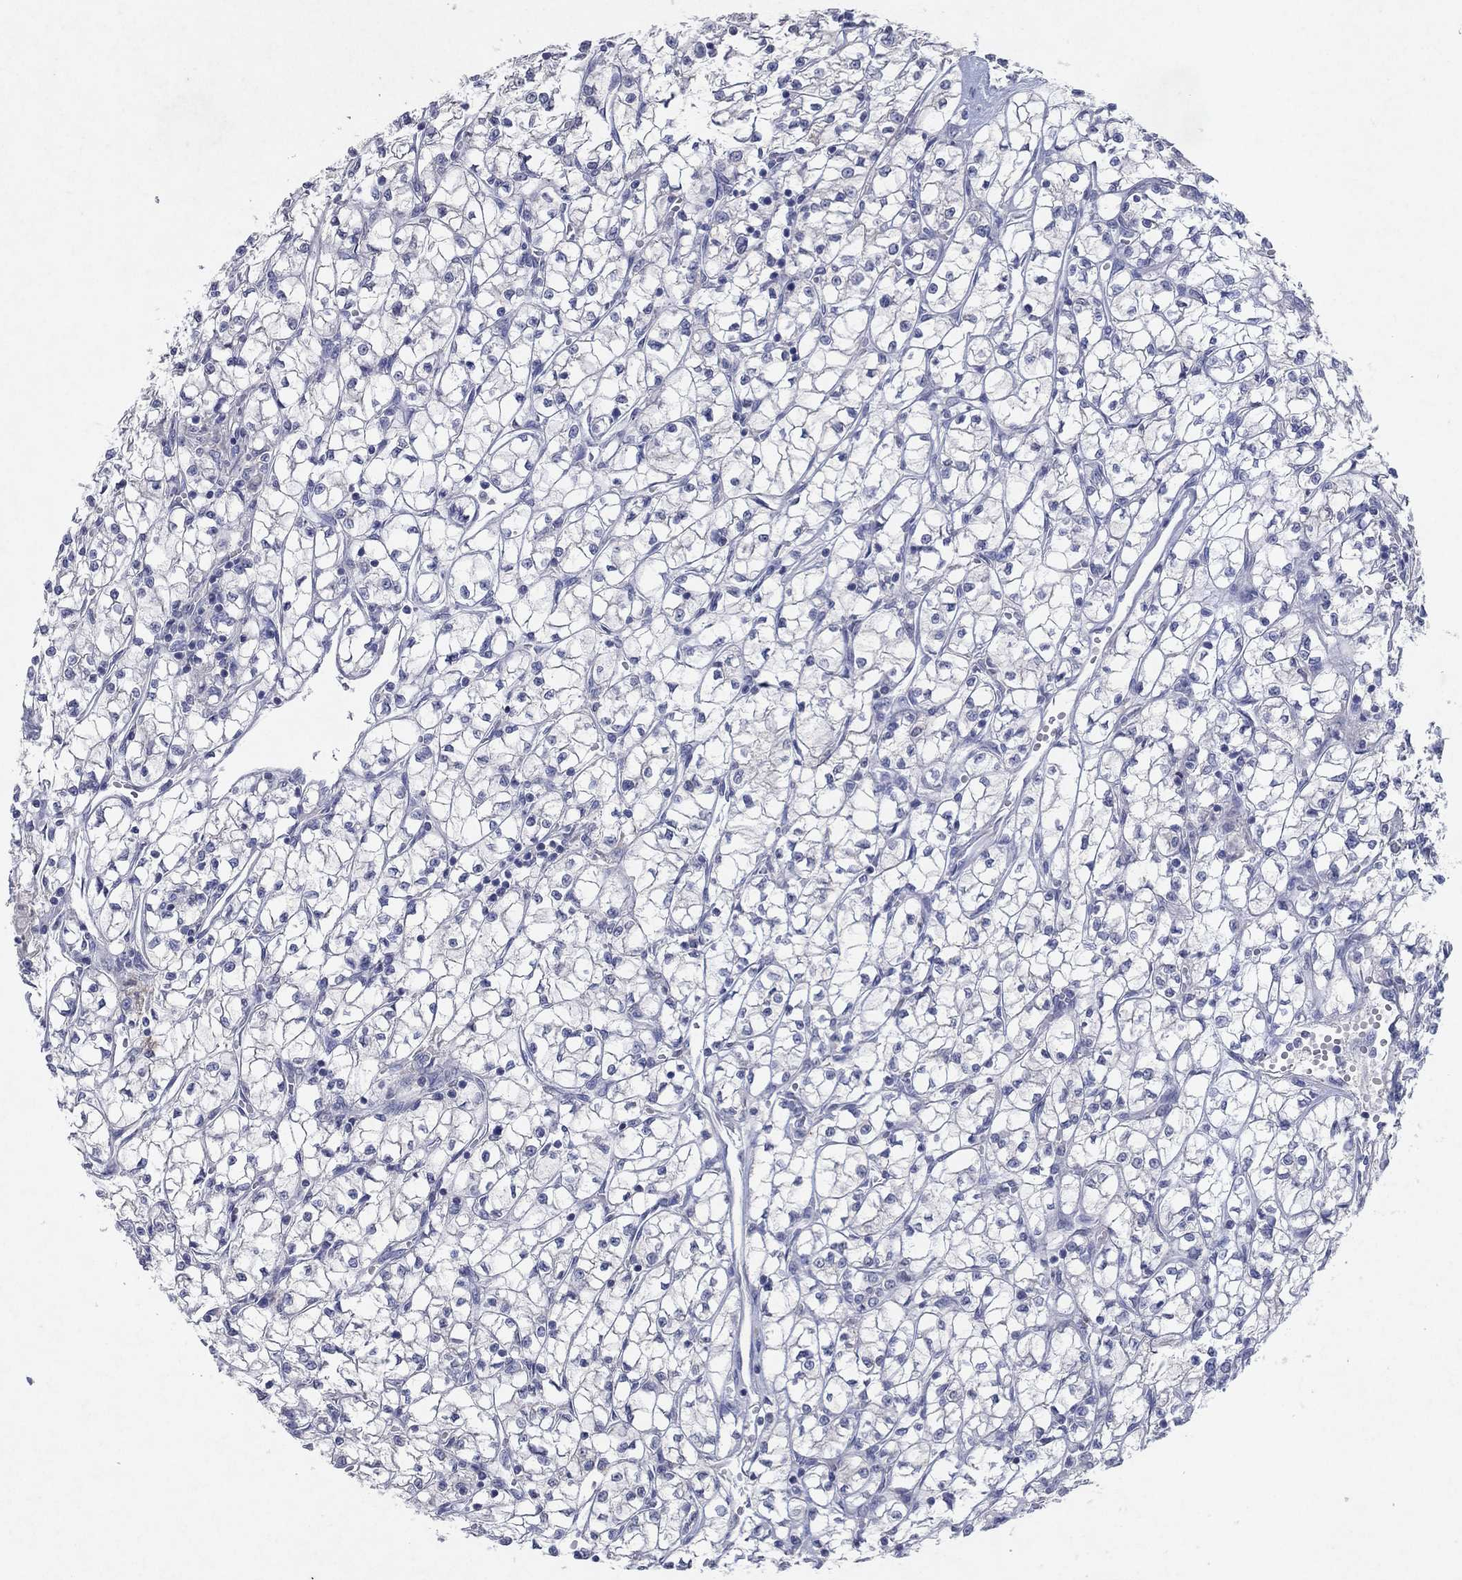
{"staining": {"intensity": "negative", "quantity": "none", "location": "none"}, "tissue": "renal cancer", "cell_type": "Tumor cells", "image_type": "cancer", "snomed": [{"axis": "morphology", "description": "Adenocarcinoma, NOS"}, {"axis": "topography", "description": "Kidney"}], "caption": "Human renal adenocarcinoma stained for a protein using immunohistochemistry (IHC) demonstrates no staining in tumor cells.", "gene": "KRT40", "patient": {"sex": "female", "age": 64}}